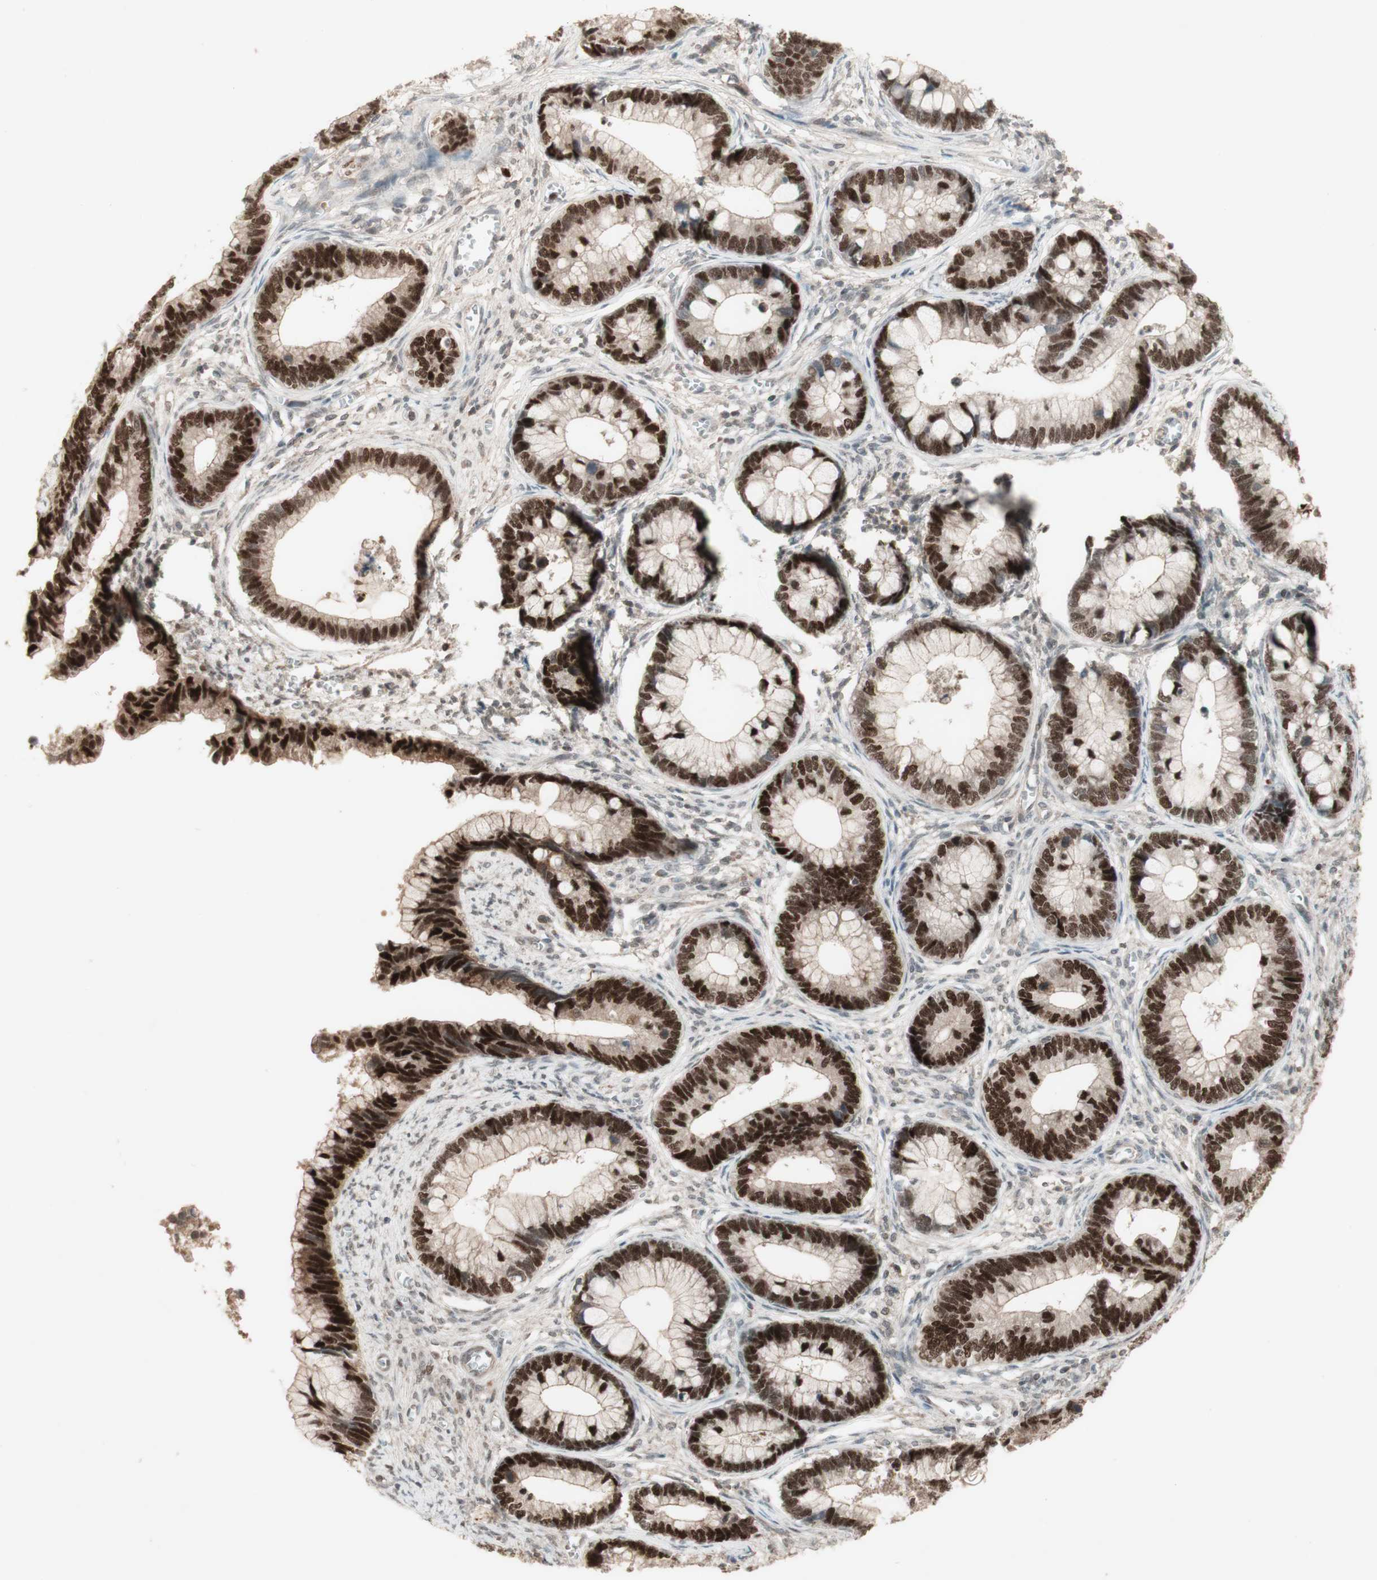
{"staining": {"intensity": "strong", "quantity": ">75%", "location": "nuclear"}, "tissue": "cervical cancer", "cell_type": "Tumor cells", "image_type": "cancer", "snomed": [{"axis": "morphology", "description": "Adenocarcinoma, NOS"}, {"axis": "topography", "description": "Cervix"}], "caption": "The histopathology image displays immunohistochemical staining of cervical adenocarcinoma. There is strong nuclear positivity is identified in approximately >75% of tumor cells.", "gene": "MSH6", "patient": {"sex": "female", "age": 44}}